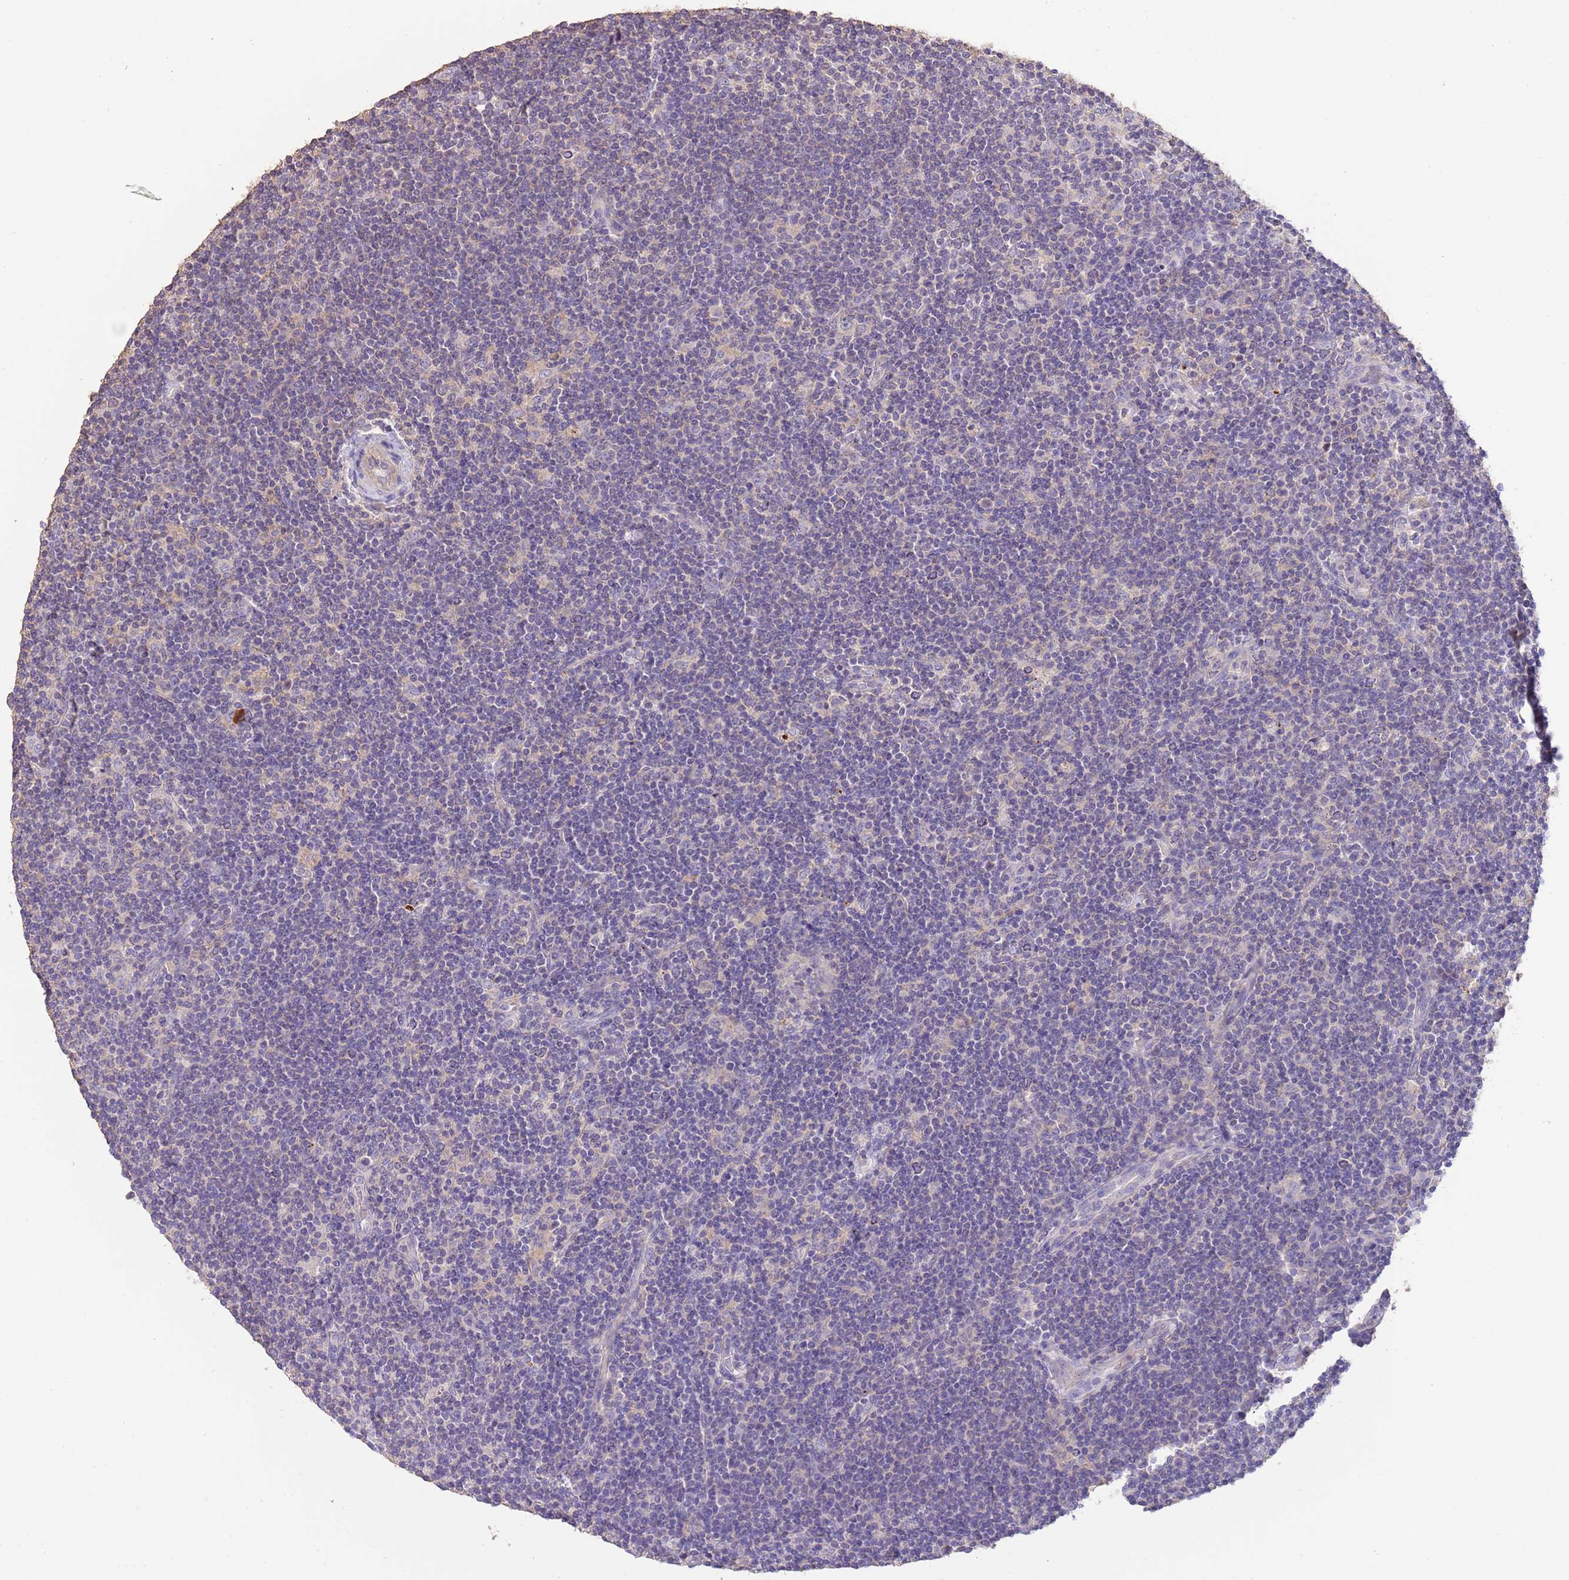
{"staining": {"intensity": "negative", "quantity": "none", "location": "none"}, "tissue": "lymphoma", "cell_type": "Tumor cells", "image_type": "cancer", "snomed": [{"axis": "morphology", "description": "Hodgkin's disease, NOS"}, {"axis": "topography", "description": "Lymph node"}], "caption": "DAB immunohistochemical staining of lymphoma reveals no significant expression in tumor cells.", "gene": "SFTPA1", "patient": {"sex": "female", "age": 57}}